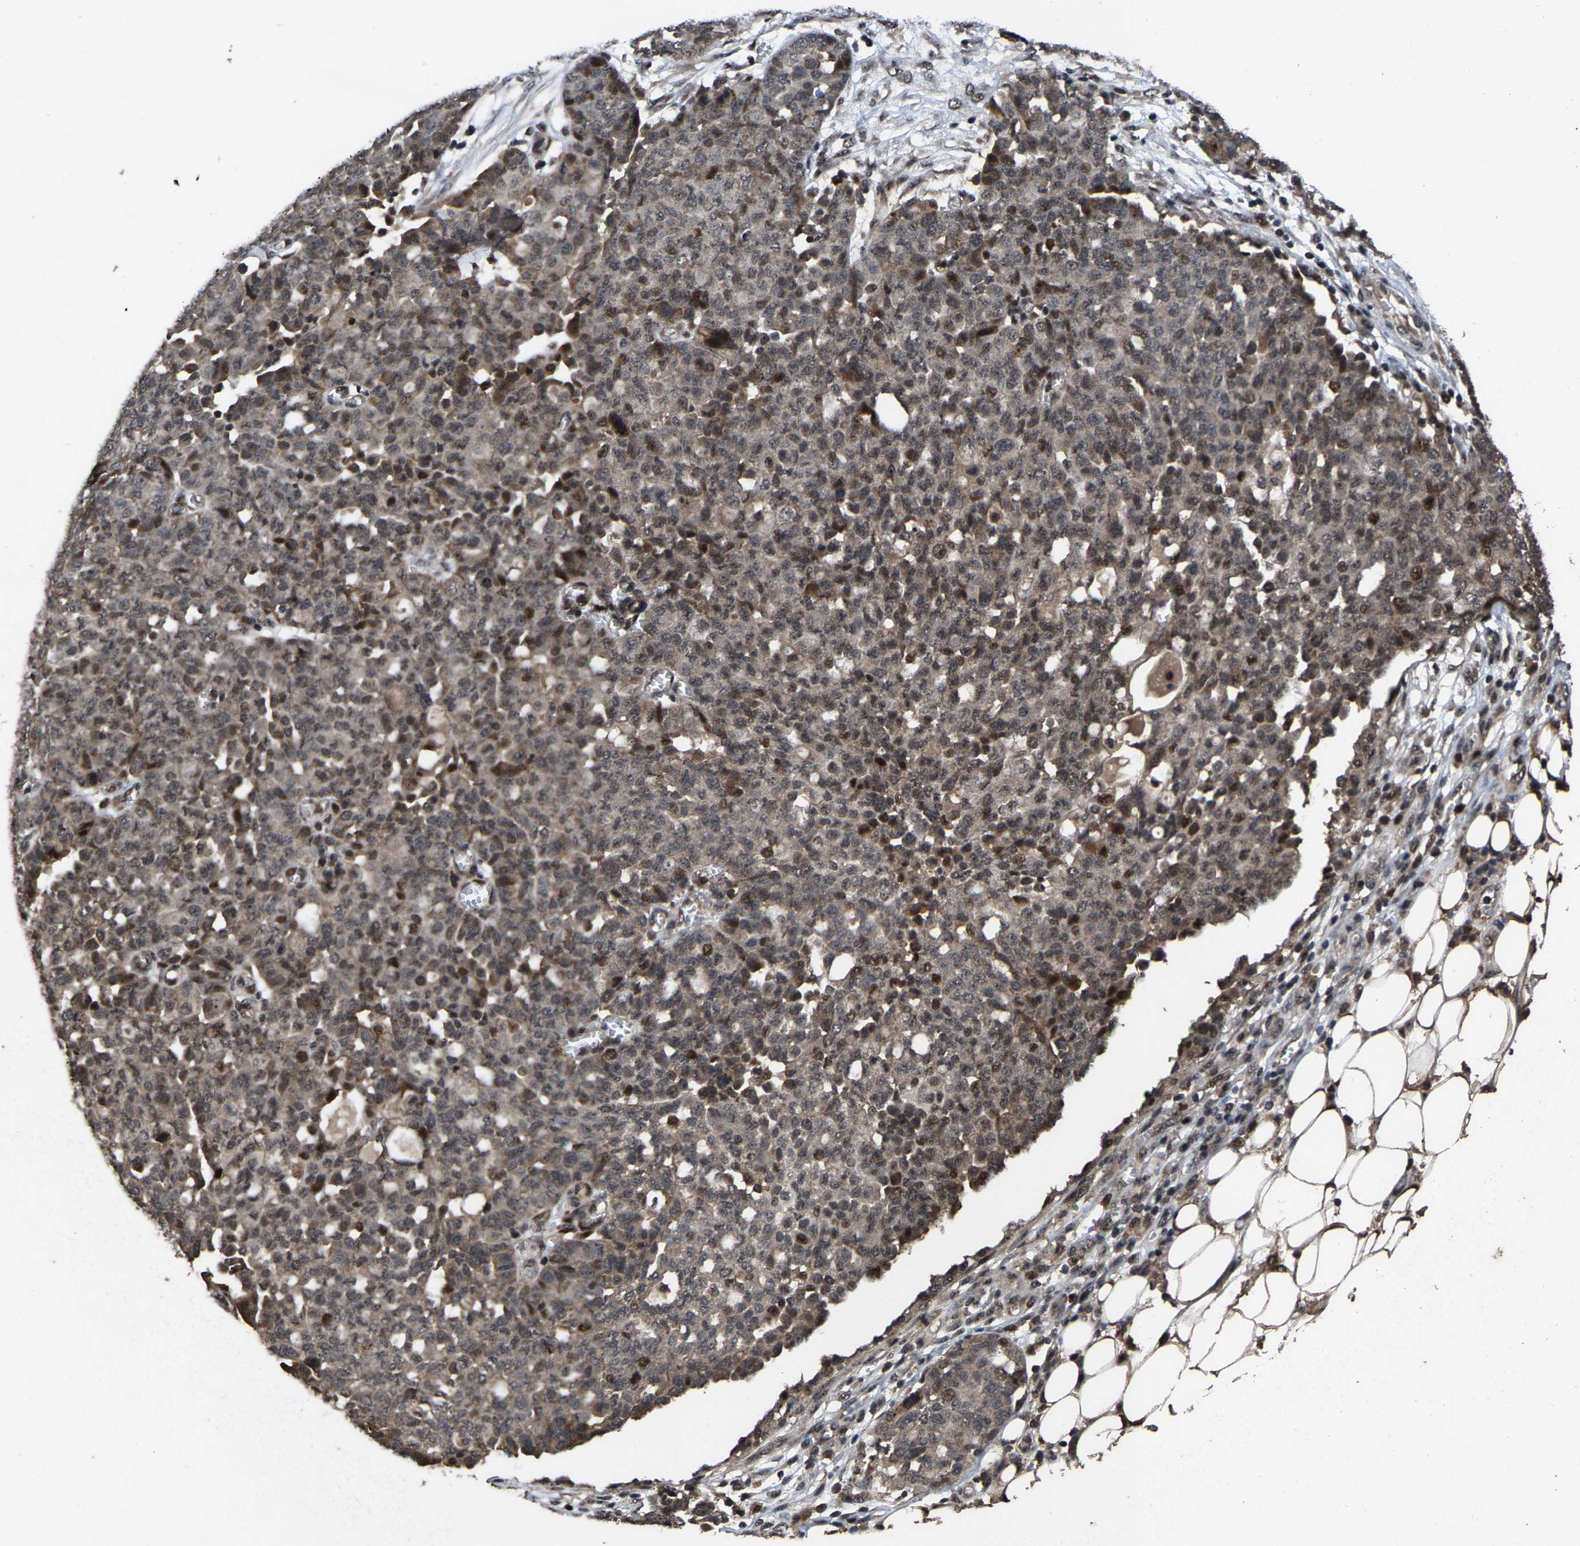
{"staining": {"intensity": "weak", "quantity": "25%-75%", "location": "cytoplasmic/membranous,nuclear"}, "tissue": "ovarian cancer", "cell_type": "Tumor cells", "image_type": "cancer", "snomed": [{"axis": "morphology", "description": "Cystadenocarcinoma, serous, NOS"}, {"axis": "topography", "description": "Soft tissue"}, {"axis": "topography", "description": "Ovary"}], "caption": "Approximately 25%-75% of tumor cells in ovarian serous cystadenocarcinoma exhibit weak cytoplasmic/membranous and nuclear protein staining as visualized by brown immunohistochemical staining.", "gene": "HAUS6", "patient": {"sex": "female", "age": 57}}